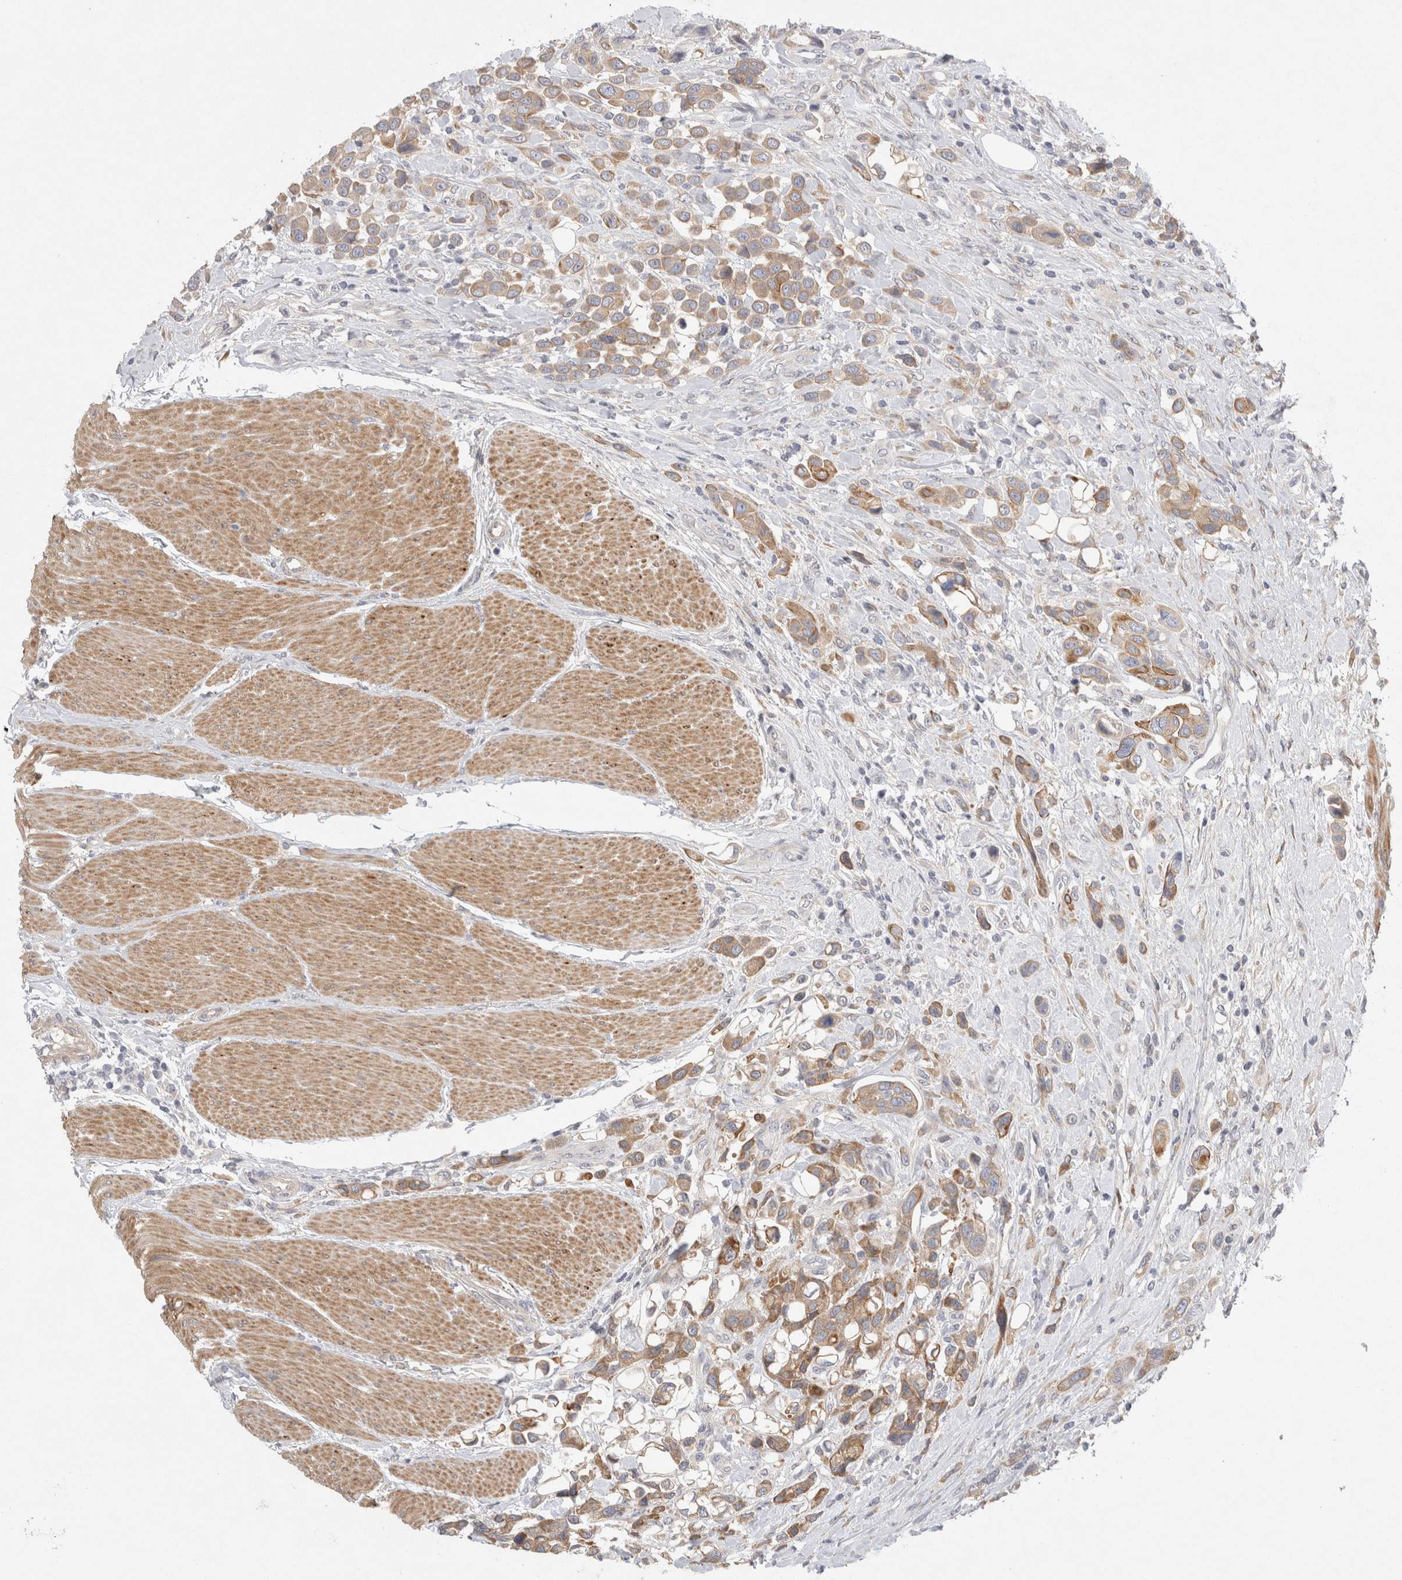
{"staining": {"intensity": "moderate", "quantity": ">75%", "location": "cytoplasmic/membranous"}, "tissue": "urothelial cancer", "cell_type": "Tumor cells", "image_type": "cancer", "snomed": [{"axis": "morphology", "description": "Urothelial carcinoma, High grade"}, {"axis": "topography", "description": "Urinary bladder"}], "caption": "IHC image of urothelial cancer stained for a protein (brown), which shows medium levels of moderate cytoplasmic/membranous expression in approximately >75% of tumor cells.", "gene": "BZW2", "patient": {"sex": "male", "age": 50}}